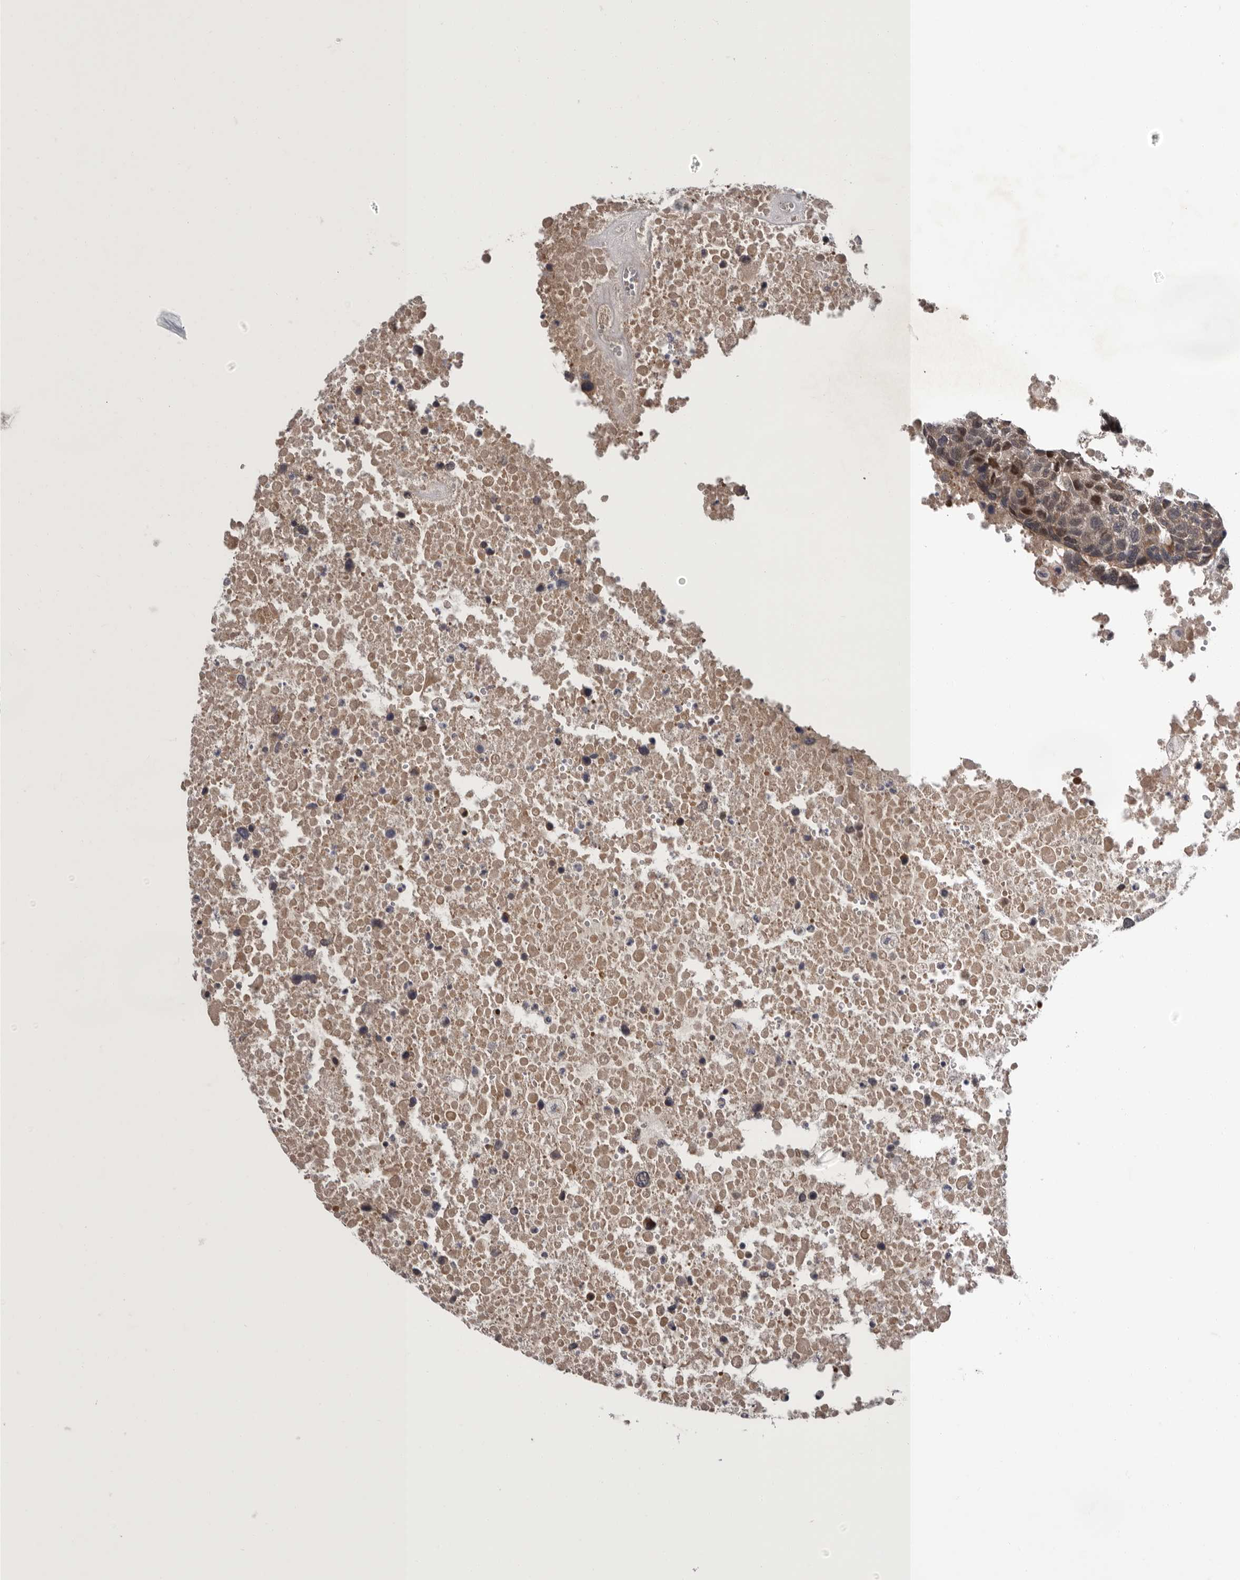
{"staining": {"intensity": "weak", "quantity": ">75%", "location": "cytoplasmic/membranous,nuclear"}, "tissue": "head and neck cancer", "cell_type": "Tumor cells", "image_type": "cancer", "snomed": [{"axis": "morphology", "description": "Squamous cell carcinoma, NOS"}, {"axis": "topography", "description": "Head-Neck"}], "caption": "Squamous cell carcinoma (head and neck) tissue displays weak cytoplasmic/membranous and nuclear staining in about >75% of tumor cells The staining was performed using DAB, with brown indicating positive protein expression. Nuclei are stained blue with hematoxylin.", "gene": "MED8", "patient": {"sex": "male", "age": 66}}